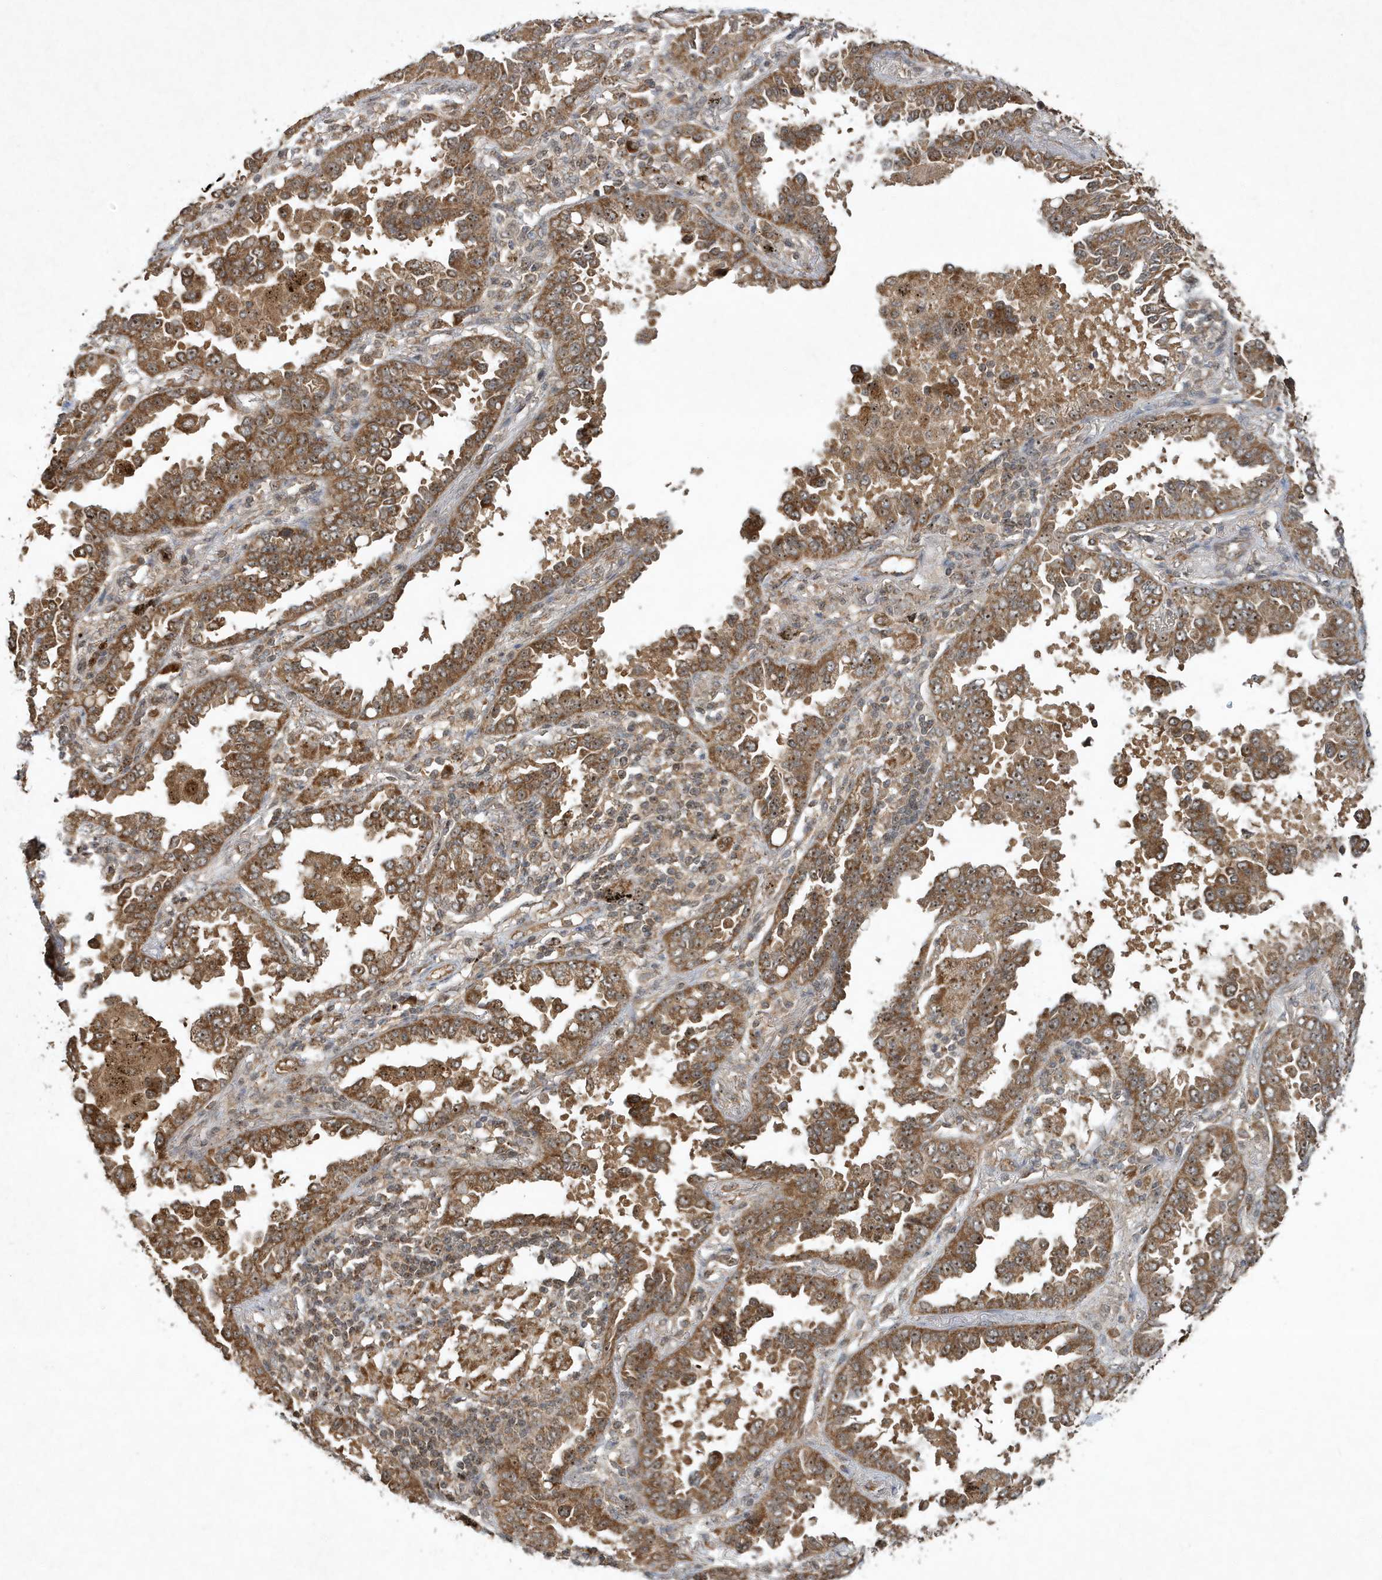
{"staining": {"intensity": "strong", "quantity": ">75%", "location": "cytoplasmic/membranous,nuclear"}, "tissue": "lung cancer", "cell_type": "Tumor cells", "image_type": "cancer", "snomed": [{"axis": "morphology", "description": "Normal tissue, NOS"}, {"axis": "morphology", "description": "Adenocarcinoma, NOS"}, {"axis": "topography", "description": "Lung"}], "caption": "Protein expression analysis of lung cancer (adenocarcinoma) shows strong cytoplasmic/membranous and nuclear positivity in about >75% of tumor cells. (DAB IHC with brightfield microscopy, high magnification).", "gene": "ABCB9", "patient": {"sex": "male", "age": 59}}